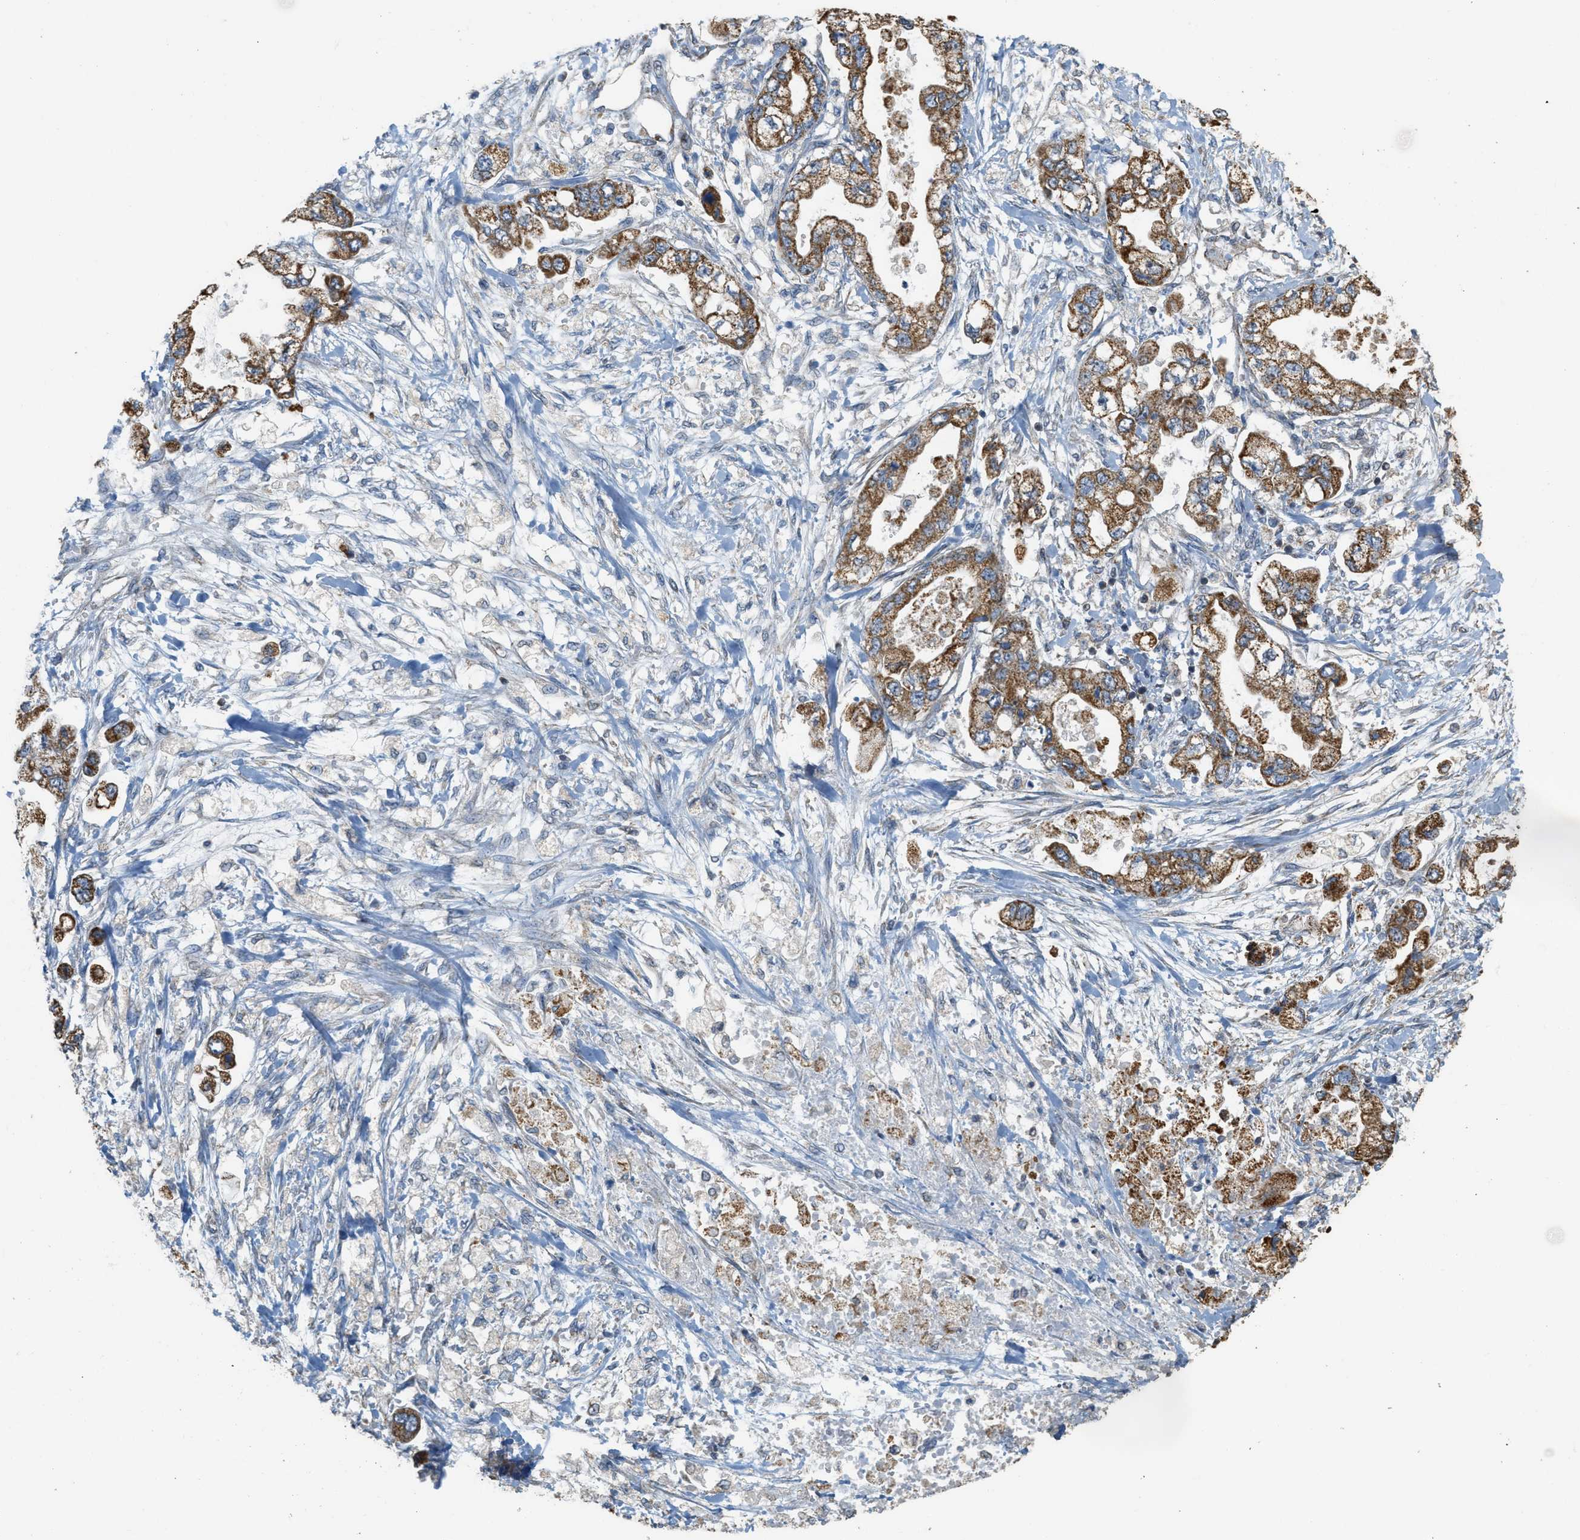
{"staining": {"intensity": "moderate", "quantity": ">75%", "location": "cytoplasmic/membranous"}, "tissue": "stomach cancer", "cell_type": "Tumor cells", "image_type": "cancer", "snomed": [{"axis": "morphology", "description": "Normal tissue, NOS"}, {"axis": "morphology", "description": "Adenocarcinoma, NOS"}, {"axis": "topography", "description": "Stomach"}], "caption": "Moderate cytoplasmic/membranous expression for a protein is identified in approximately >75% of tumor cells of adenocarcinoma (stomach) using immunohistochemistry.", "gene": "KCNA4", "patient": {"sex": "male", "age": 62}}